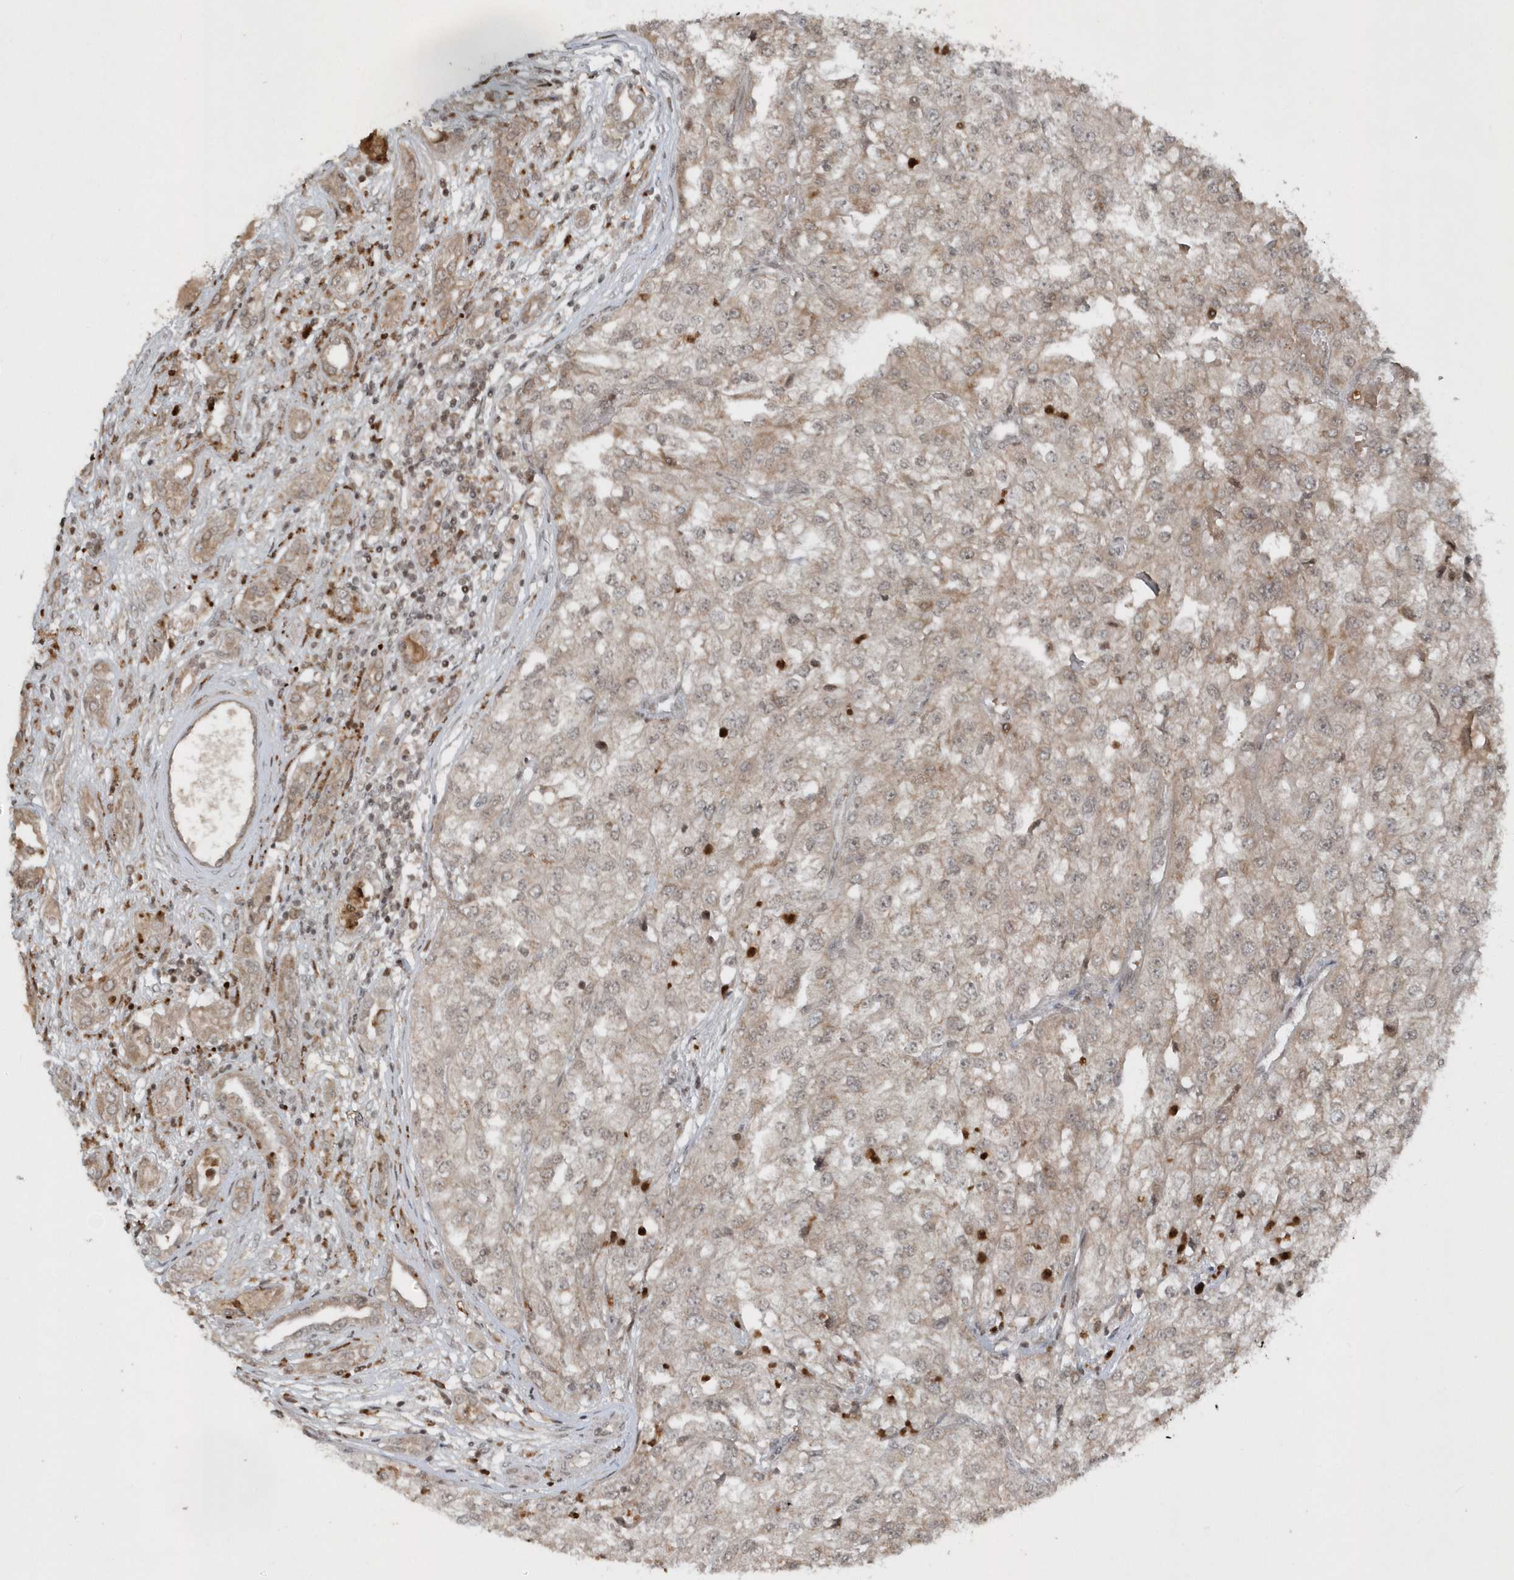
{"staining": {"intensity": "weak", "quantity": "<25%", "location": "cytoplasmic/membranous"}, "tissue": "renal cancer", "cell_type": "Tumor cells", "image_type": "cancer", "snomed": [{"axis": "morphology", "description": "Adenocarcinoma, NOS"}, {"axis": "topography", "description": "Kidney"}], "caption": "Renal adenocarcinoma was stained to show a protein in brown. There is no significant expression in tumor cells. (DAB immunohistochemistry (IHC) visualized using brightfield microscopy, high magnification).", "gene": "EIF2B1", "patient": {"sex": "female", "age": 54}}